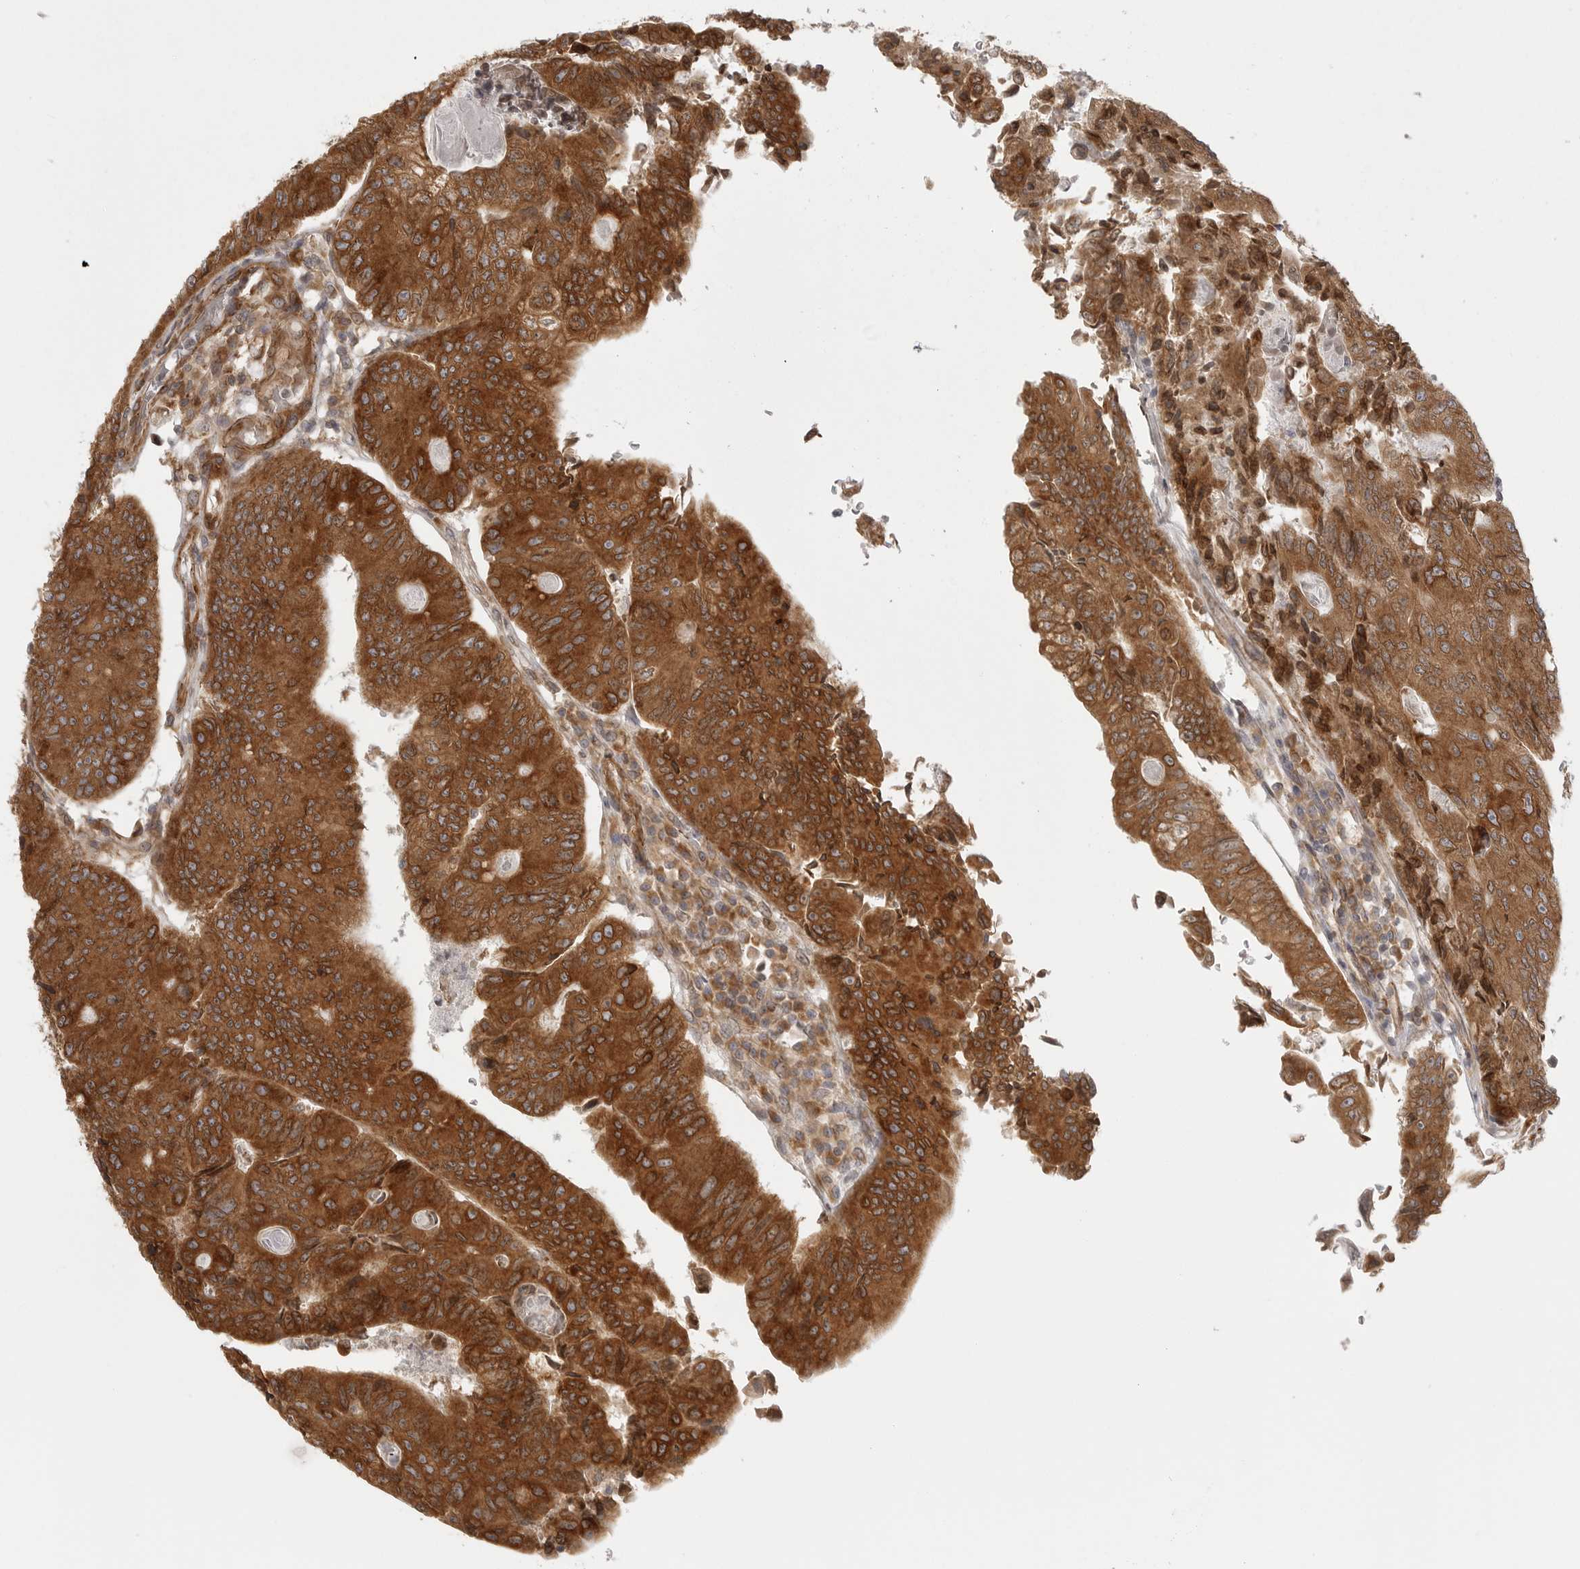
{"staining": {"intensity": "strong", "quantity": ">75%", "location": "cytoplasmic/membranous"}, "tissue": "colorectal cancer", "cell_type": "Tumor cells", "image_type": "cancer", "snomed": [{"axis": "morphology", "description": "Adenocarcinoma, NOS"}, {"axis": "topography", "description": "Colon"}], "caption": "A high amount of strong cytoplasmic/membranous positivity is seen in approximately >75% of tumor cells in colorectal cancer (adenocarcinoma) tissue. (Brightfield microscopy of DAB IHC at high magnification).", "gene": "CERS2", "patient": {"sex": "female", "age": 67}}